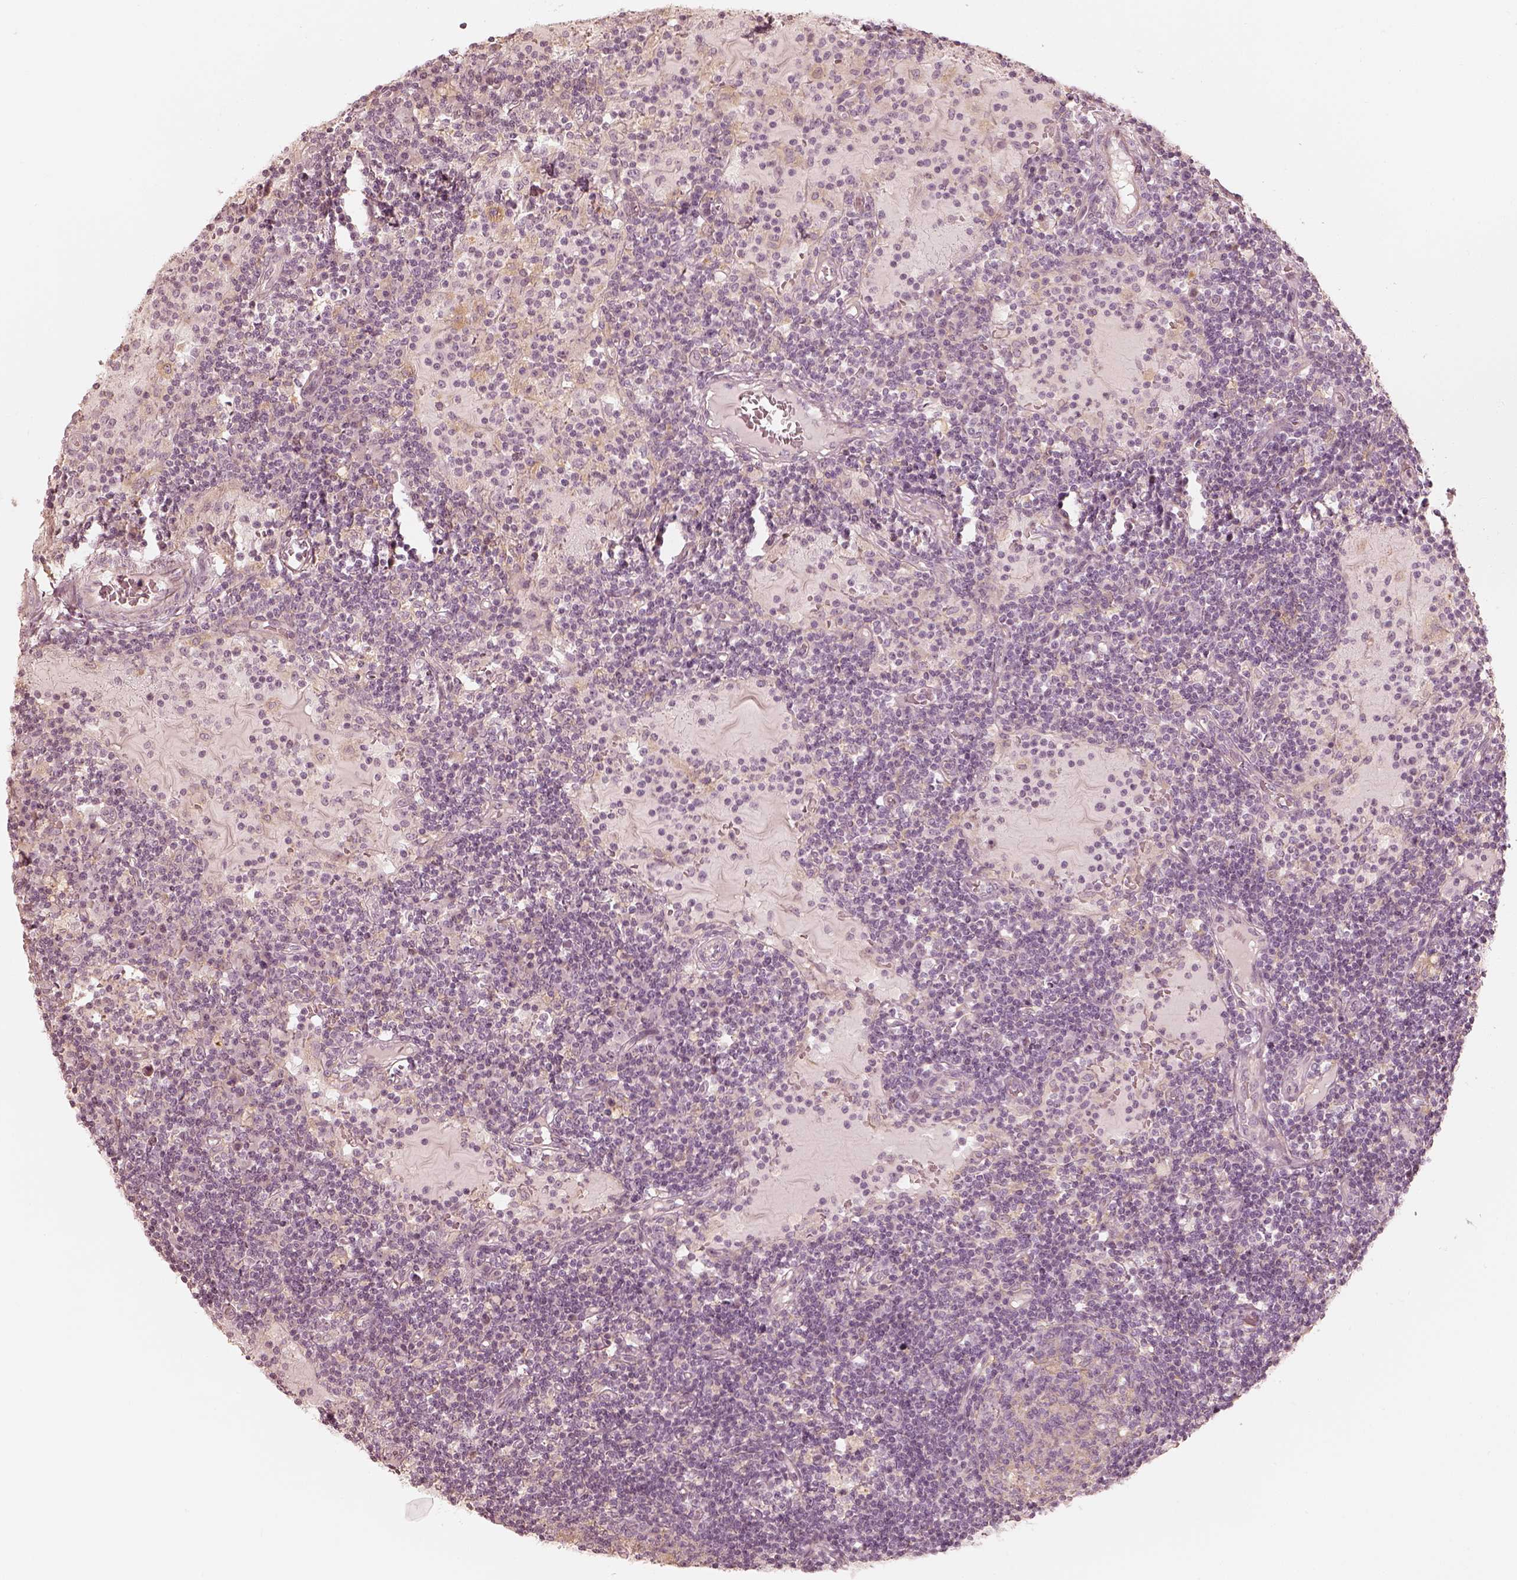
{"staining": {"intensity": "negative", "quantity": "none", "location": "none"}, "tissue": "lymph node", "cell_type": "Germinal center cells", "image_type": "normal", "snomed": [{"axis": "morphology", "description": "Normal tissue, NOS"}, {"axis": "topography", "description": "Lymph node"}], "caption": "IHC micrograph of normal lymph node: lymph node stained with DAB reveals no significant protein positivity in germinal center cells. Nuclei are stained in blue.", "gene": "FMNL2", "patient": {"sex": "female", "age": 72}}